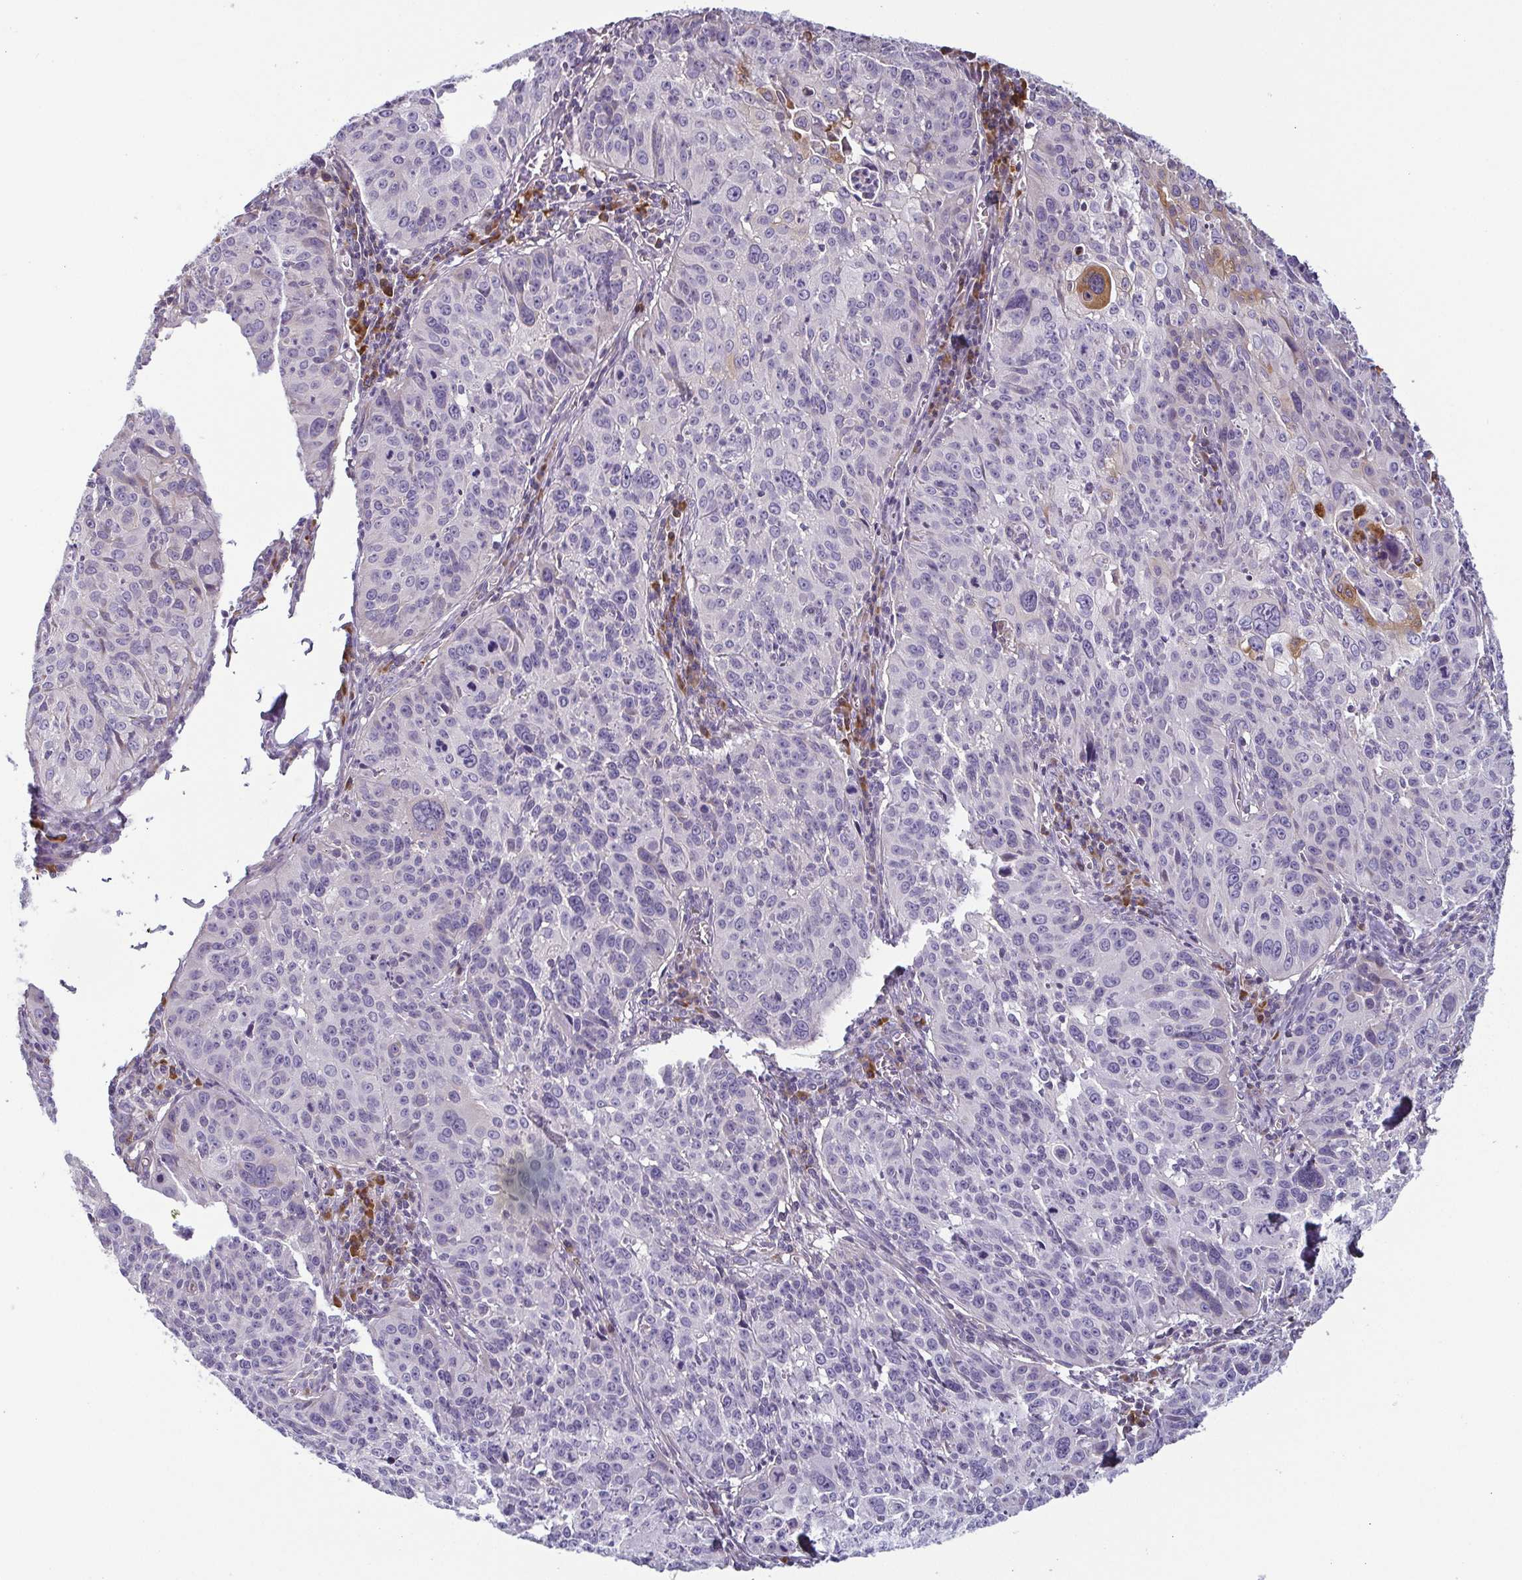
{"staining": {"intensity": "negative", "quantity": "none", "location": "none"}, "tissue": "cervical cancer", "cell_type": "Tumor cells", "image_type": "cancer", "snomed": [{"axis": "morphology", "description": "Squamous cell carcinoma, NOS"}, {"axis": "topography", "description": "Cervix"}], "caption": "The micrograph reveals no staining of tumor cells in cervical squamous cell carcinoma. (DAB immunohistochemistry (IHC) with hematoxylin counter stain).", "gene": "ECM1", "patient": {"sex": "female", "age": 31}}